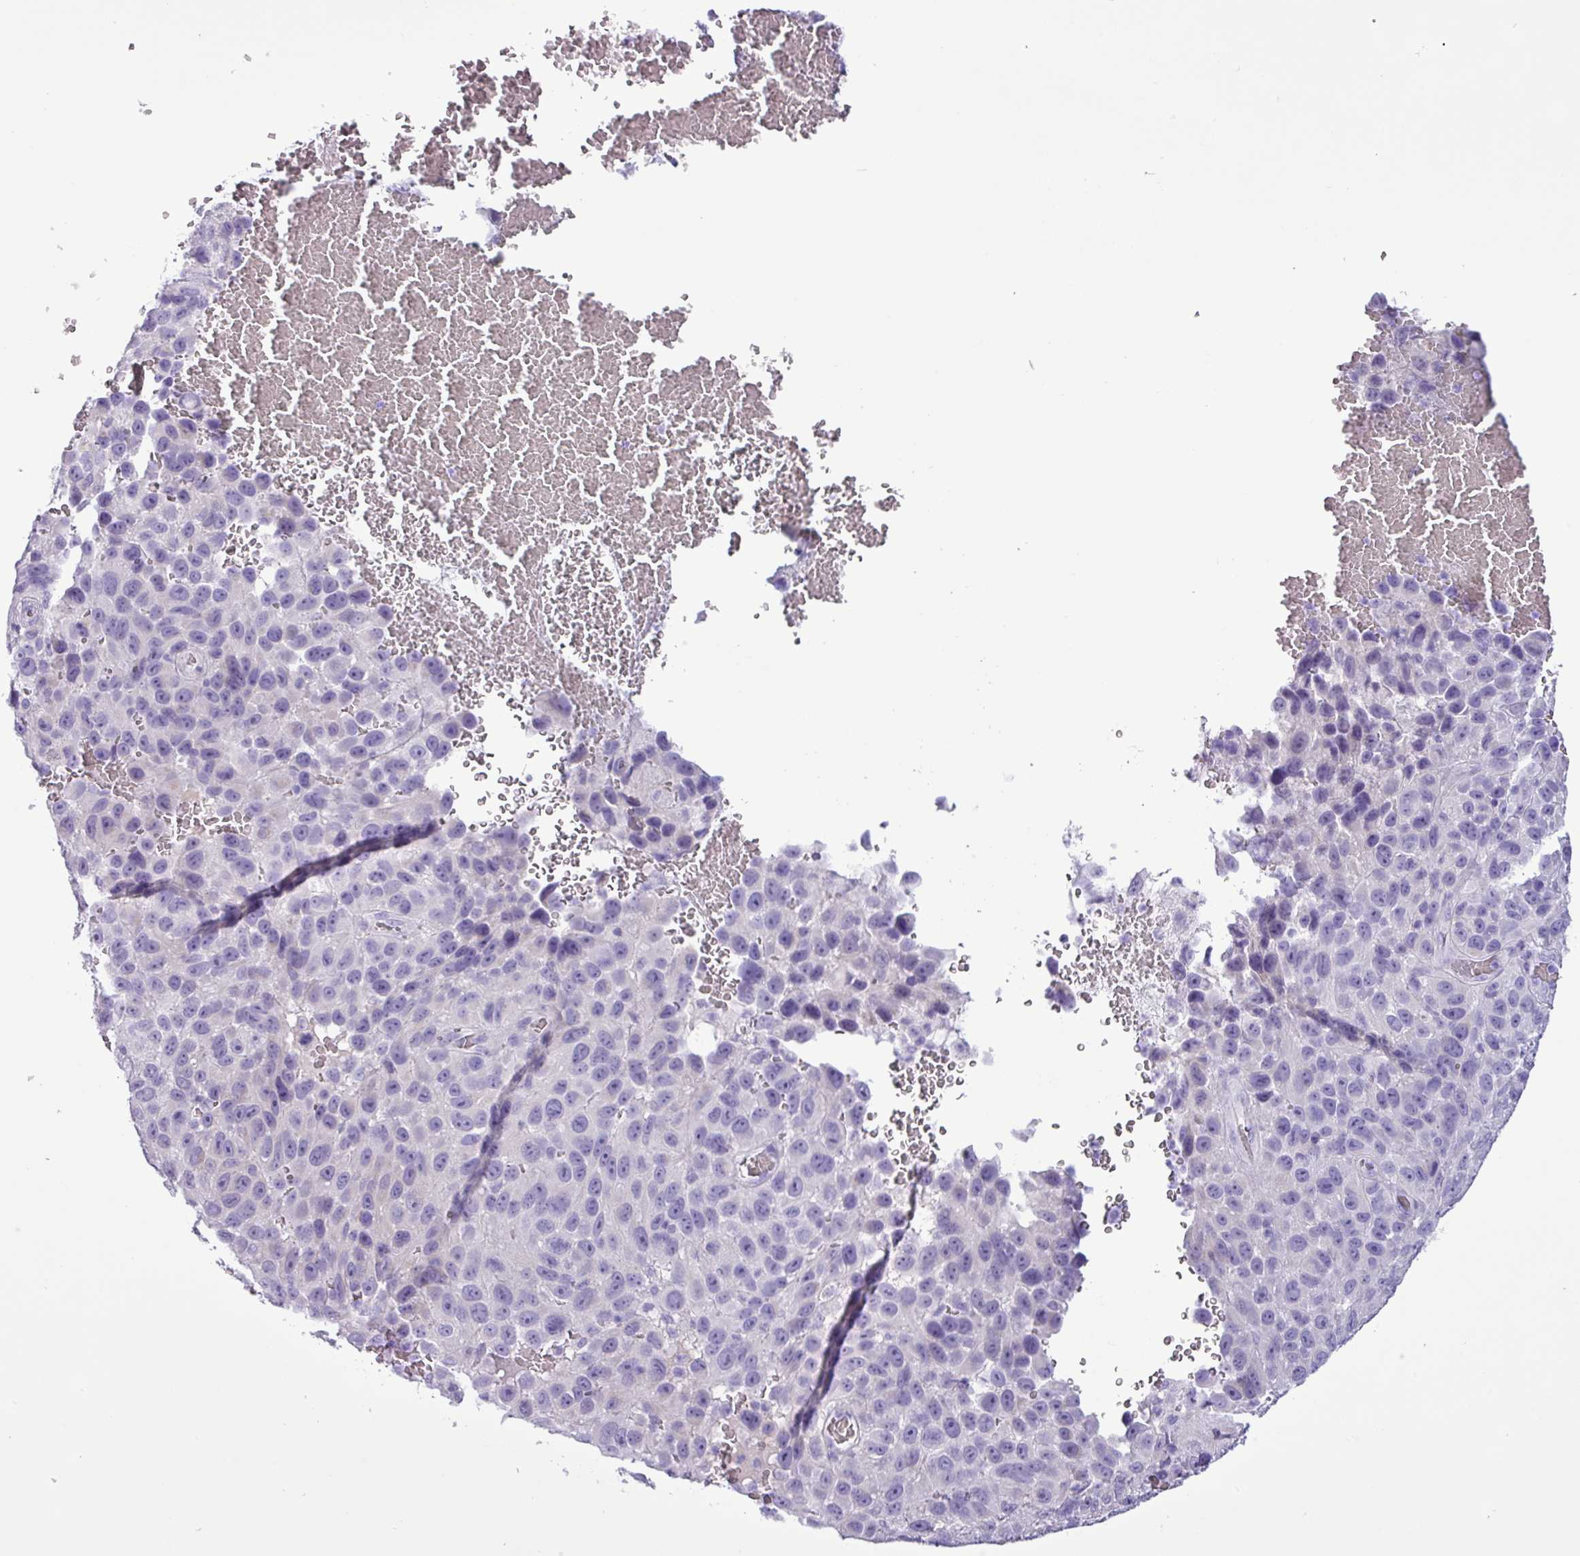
{"staining": {"intensity": "negative", "quantity": "none", "location": "none"}, "tissue": "melanoma", "cell_type": "Tumor cells", "image_type": "cancer", "snomed": [{"axis": "morphology", "description": "Malignant melanoma, NOS"}, {"axis": "topography", "description": "Skin"}], "caption": "Immunohistochemistry micrograph of human melanoma stained for a protein (brown), which shows no staining in tumor cells.", "gene": "ALDH3A1", "patient": {"sex": "female", "age": 96}}